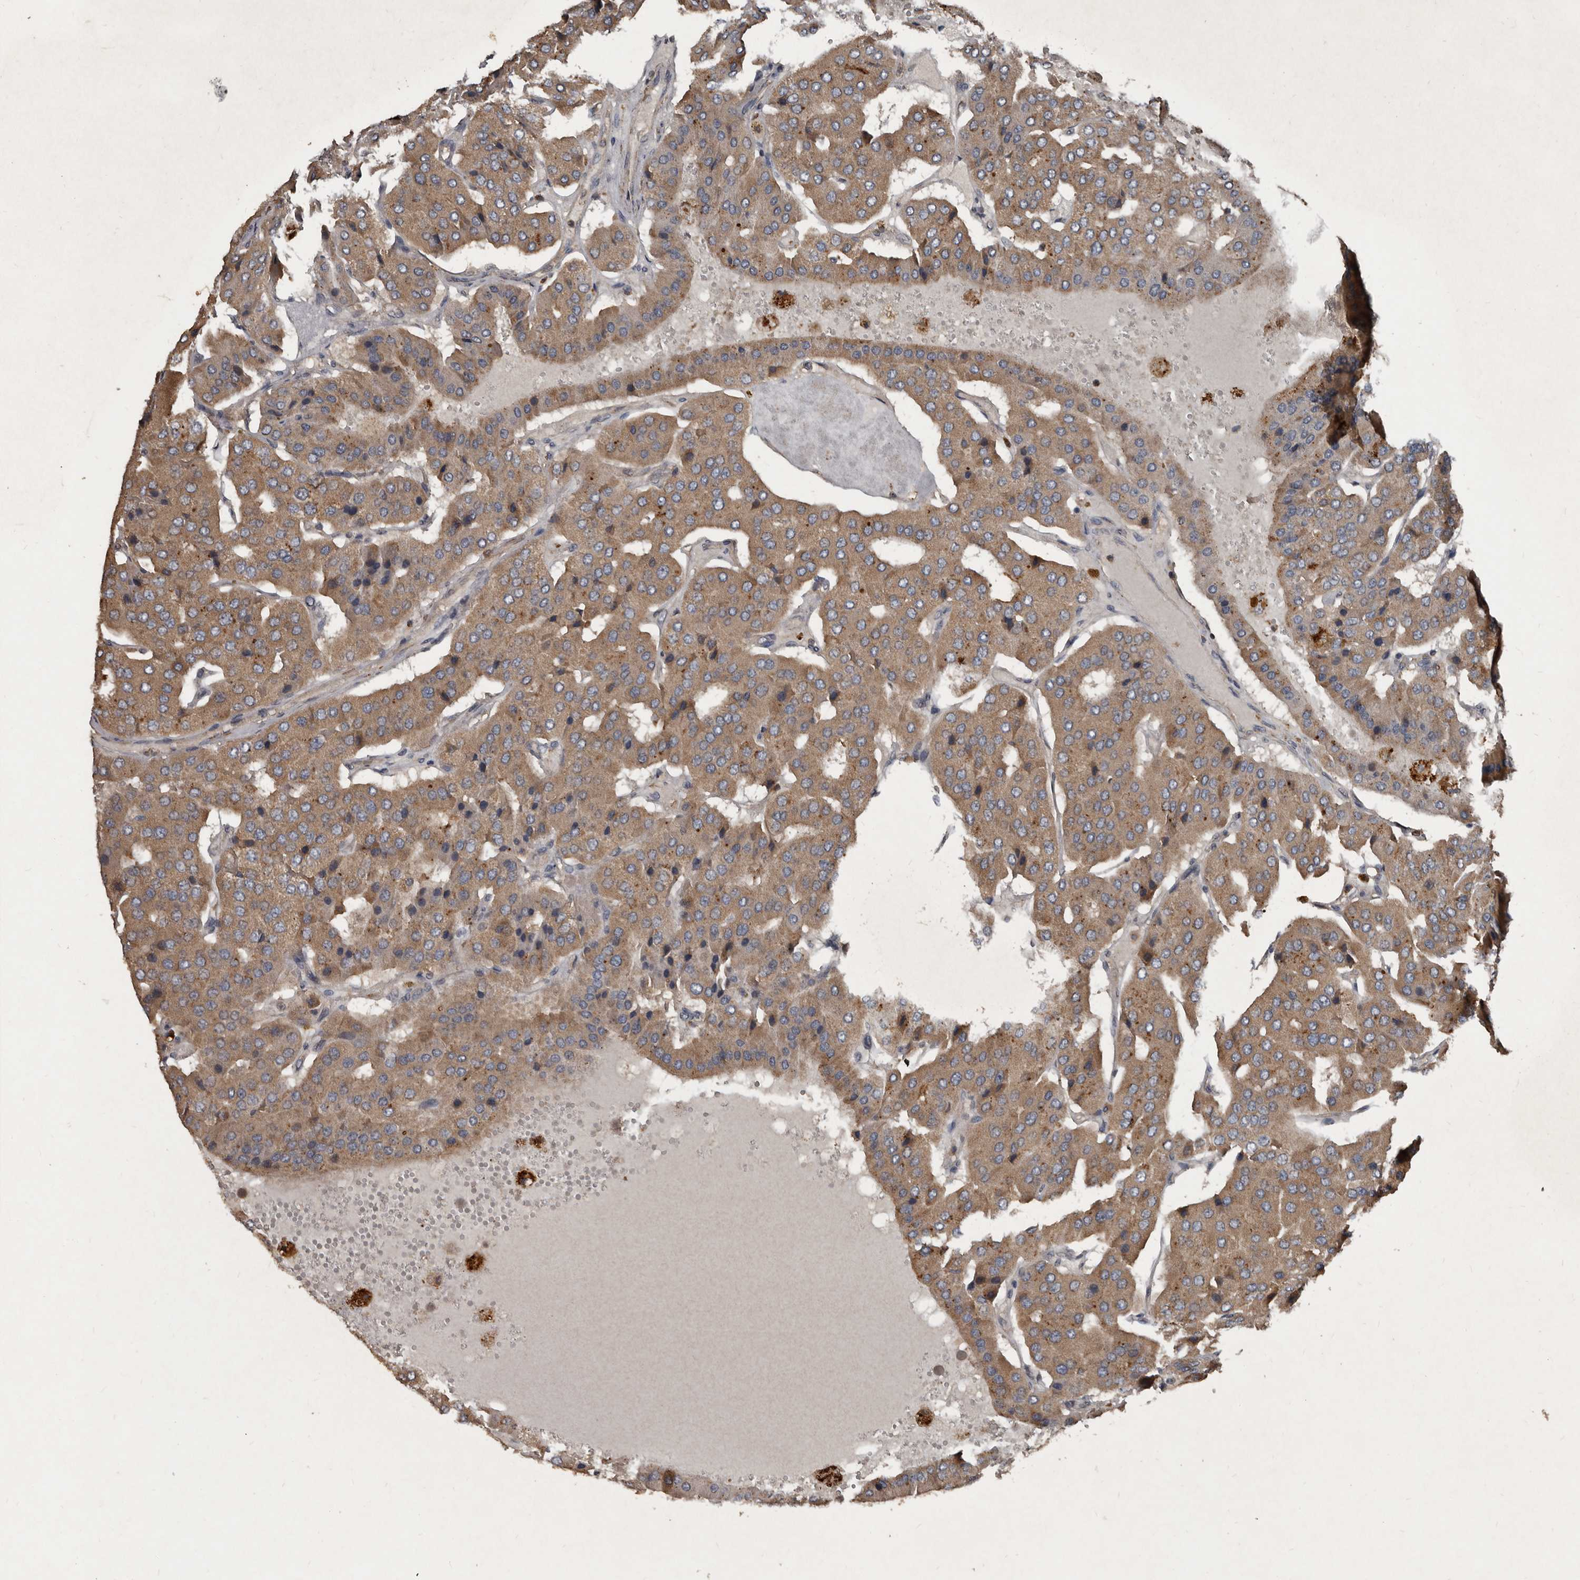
{"staining": {"intensity": "weak", "quantity": ">75%", "location": "cytoplasmic/membranous"}, "tissue": "parathyroid gland", "cell_type": "Glandular cells", "image_type": "normal", "snomed": [{"axis": "morphology", "description": "Normal tissue, NOS"}, {"axis": "morphology", "description": "Adenoma, NOS"}, {"axis": "topography", "description": "Parathyroid gland"}], "caption": "Normal parathyroid gland was stained to show a protein in brown. There is low levels of weak cytoplasmic/membranous positivity in approximately >75% of glandular cells.", "gene": "GREB1", "patient": {"sex": "female", "age": 86}}